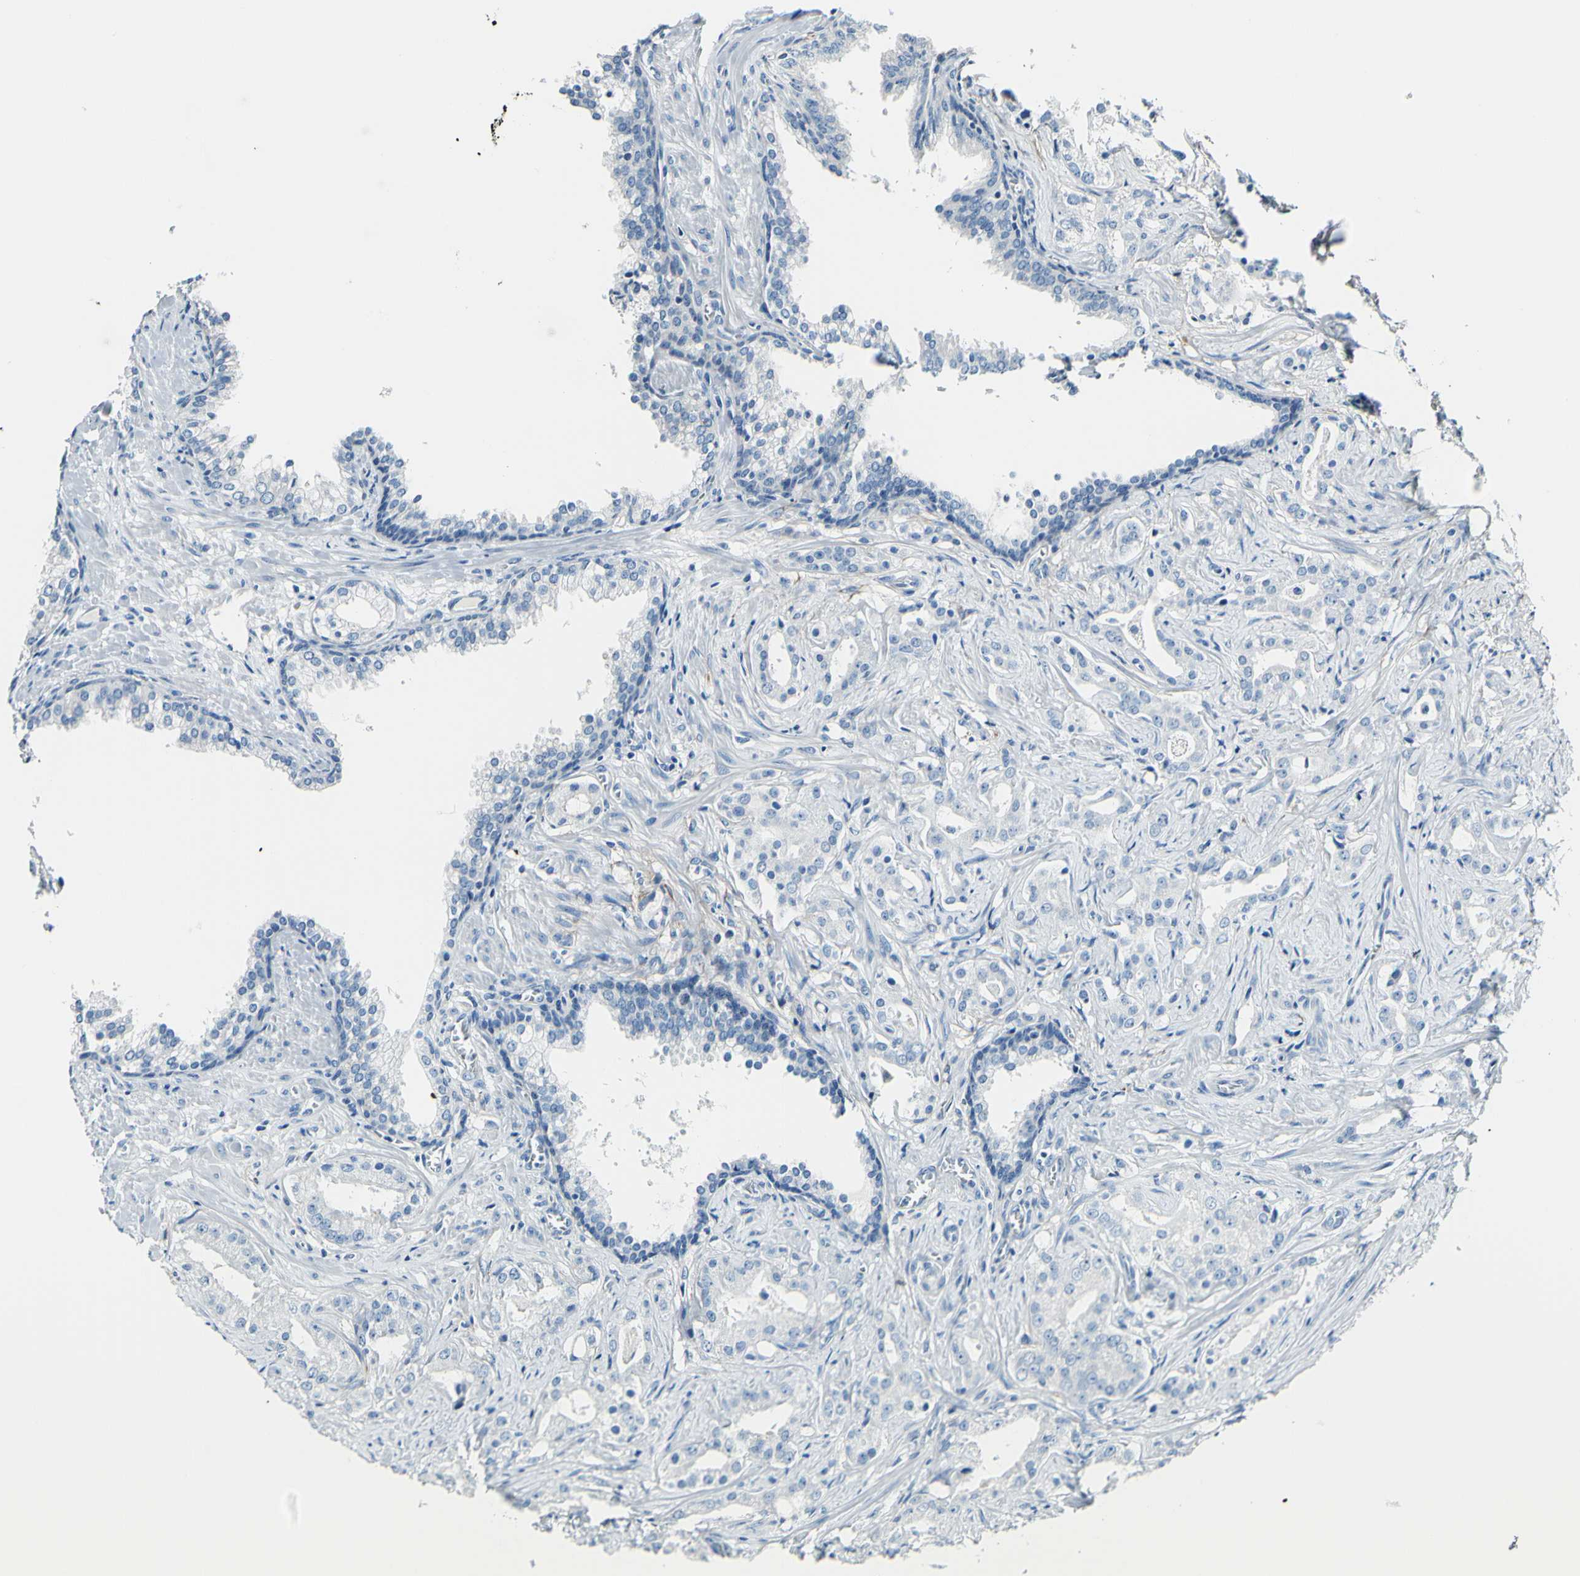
{"staining": {"intensity": "negative", "quantity": "none", "location": "none"}, "tissue": "prostate cancer", "cell_type": "Tumor cells", "image_type": "cancer", "snomed": [{"axis": "morphology", "description": "Adenocarcinoma, Low grade"}, {"axis": "topography", "description": "Prostate"}], "caption": "Tumor cells show no significant protein expression in prostate cancer. Brightfield microscopy of immunohistochemistry (IHC) stained with DAB (brown) and hematoxylin (blue), captured at high magnification.", "gene": "COL6A3", "patient": {"sex": "male", "age": 59}}